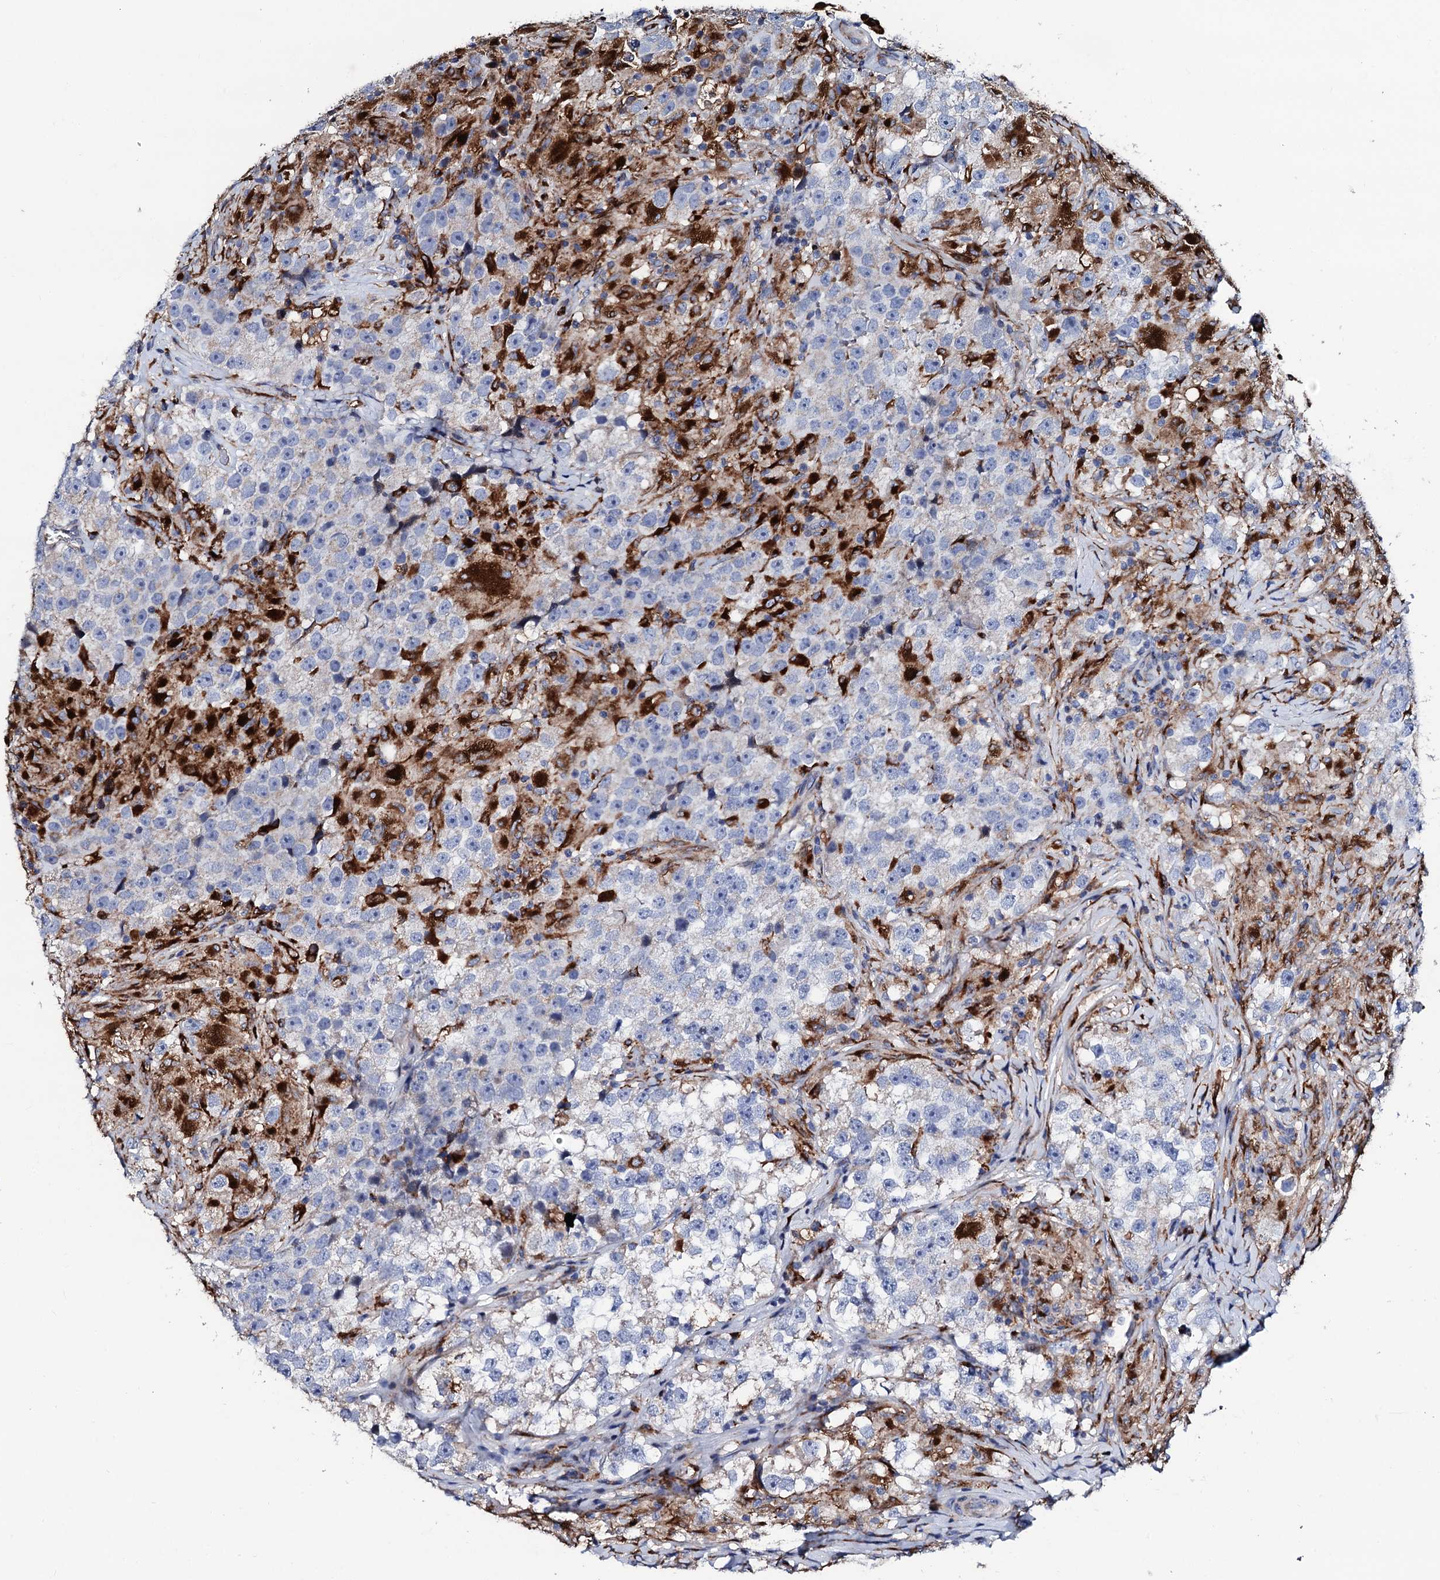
{"staining": {"intensity": "negative", "quantity": "none", "location": "none"}, "tissue": "testis cancer", "cell_type": "Tumor cells", "image_type": "cancer", "snomed": [{"axis": "morphology", "description": "Seminoma, NOS"}, {"axis": "topography", "description": "Testis"}], "caption": "Human seminoma (testis) stained for a protein using immunohistochemistry (IHC) shows no positivity in tumor cells.", "gene": "TCIRG1", "patient": {"sex": "male", "age": 46}}